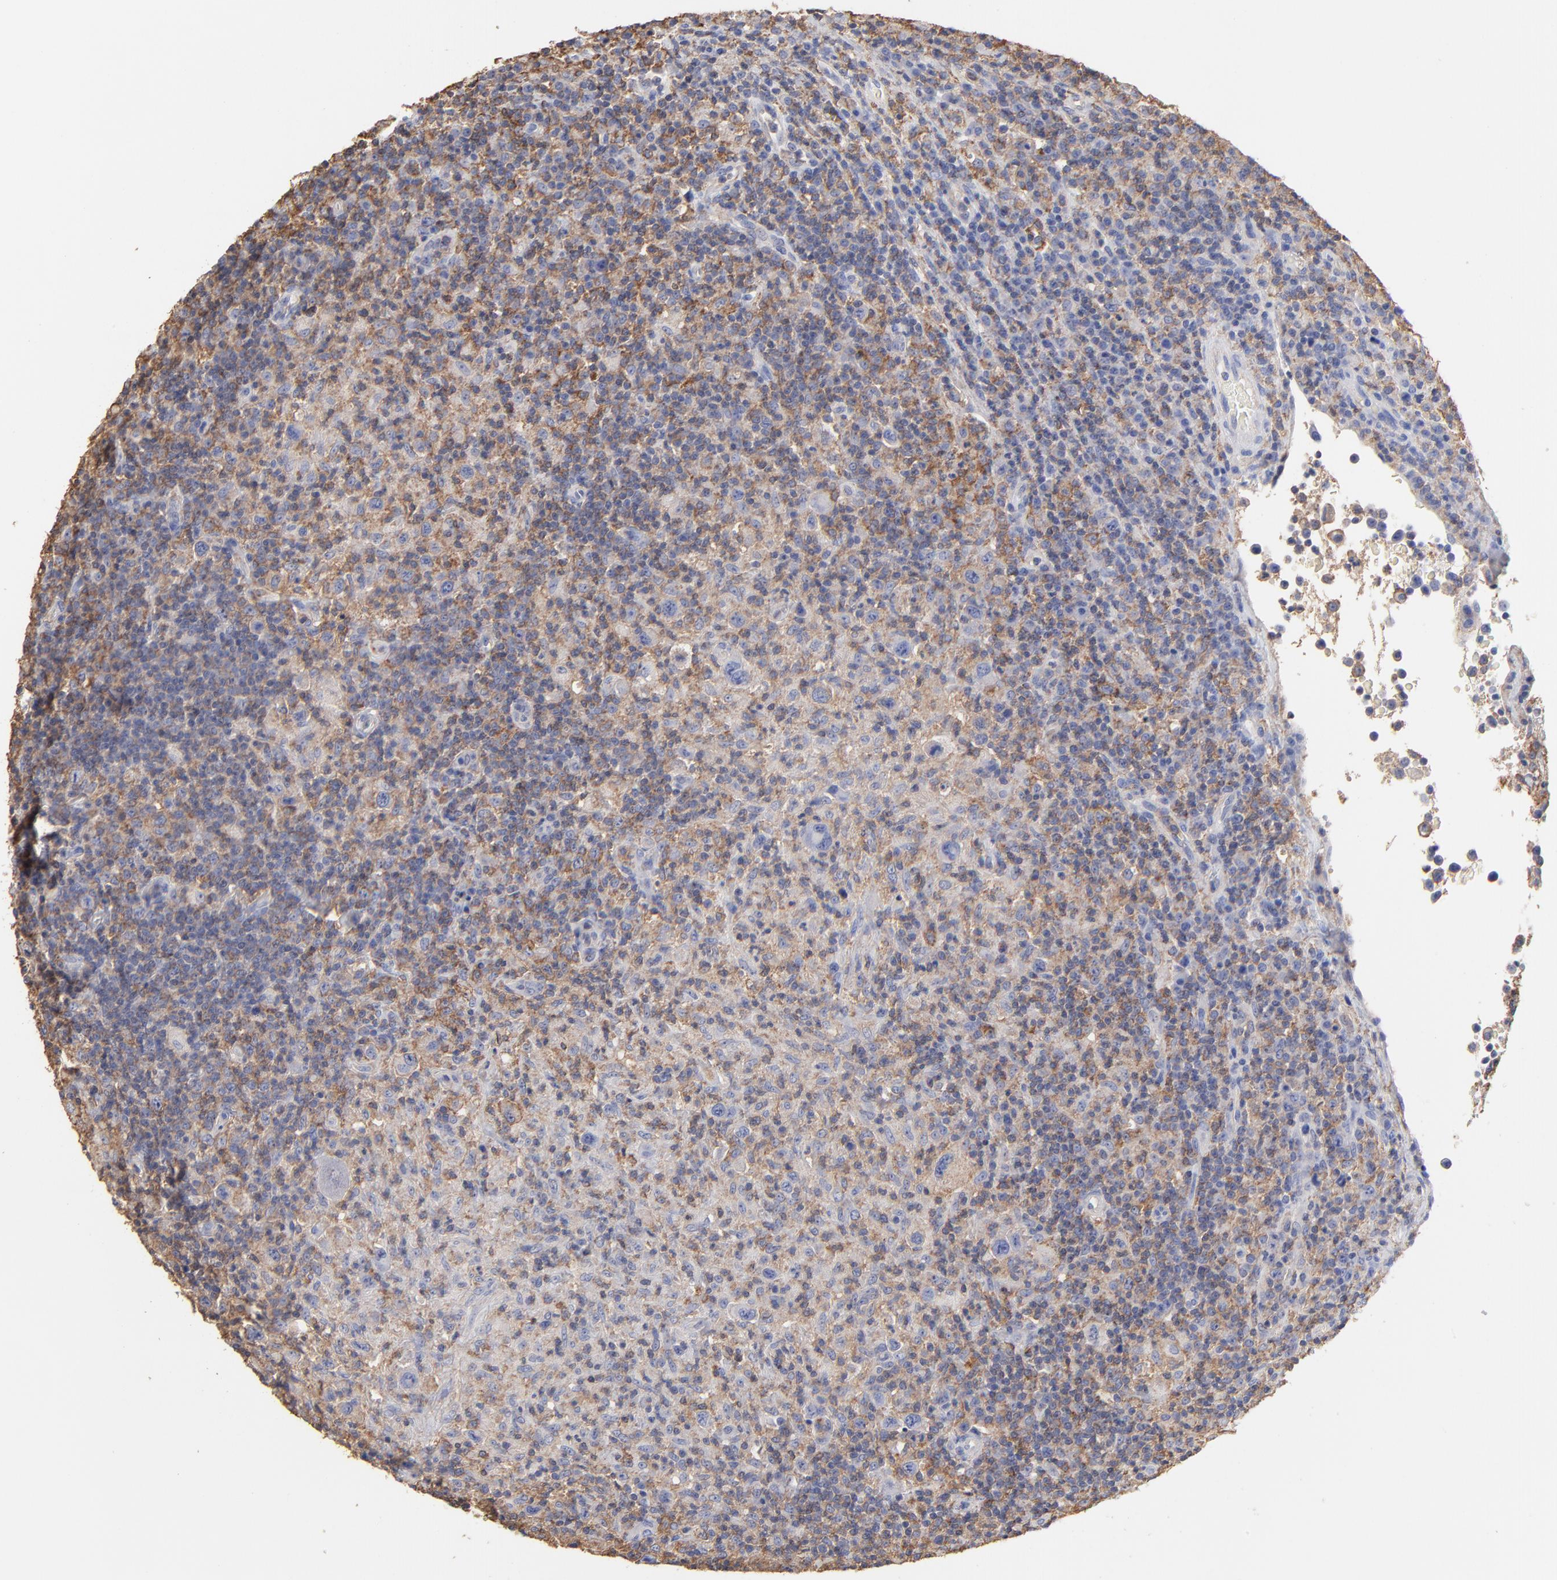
{"staining": {"intensity": "weak", "quantity": ">75%", "location": "cytoplasmic/membranous"}, "tissue": "lymphoma", "cell_type": "Tumor cells", "image_type": "cancer", "snomed": [{"axis": "morphology", "description": "Hodgkin's disease, NOS"}, {"axis": "topography", "description": "Lymph node"}], "caption": "Immunohistochemical staining of lymphoma shows weak cytoplasmic/membranous protein staining in approximately >75% of tumor cells.", "gene": "ASL", "patient": {"sex": "male", "age": 65}}